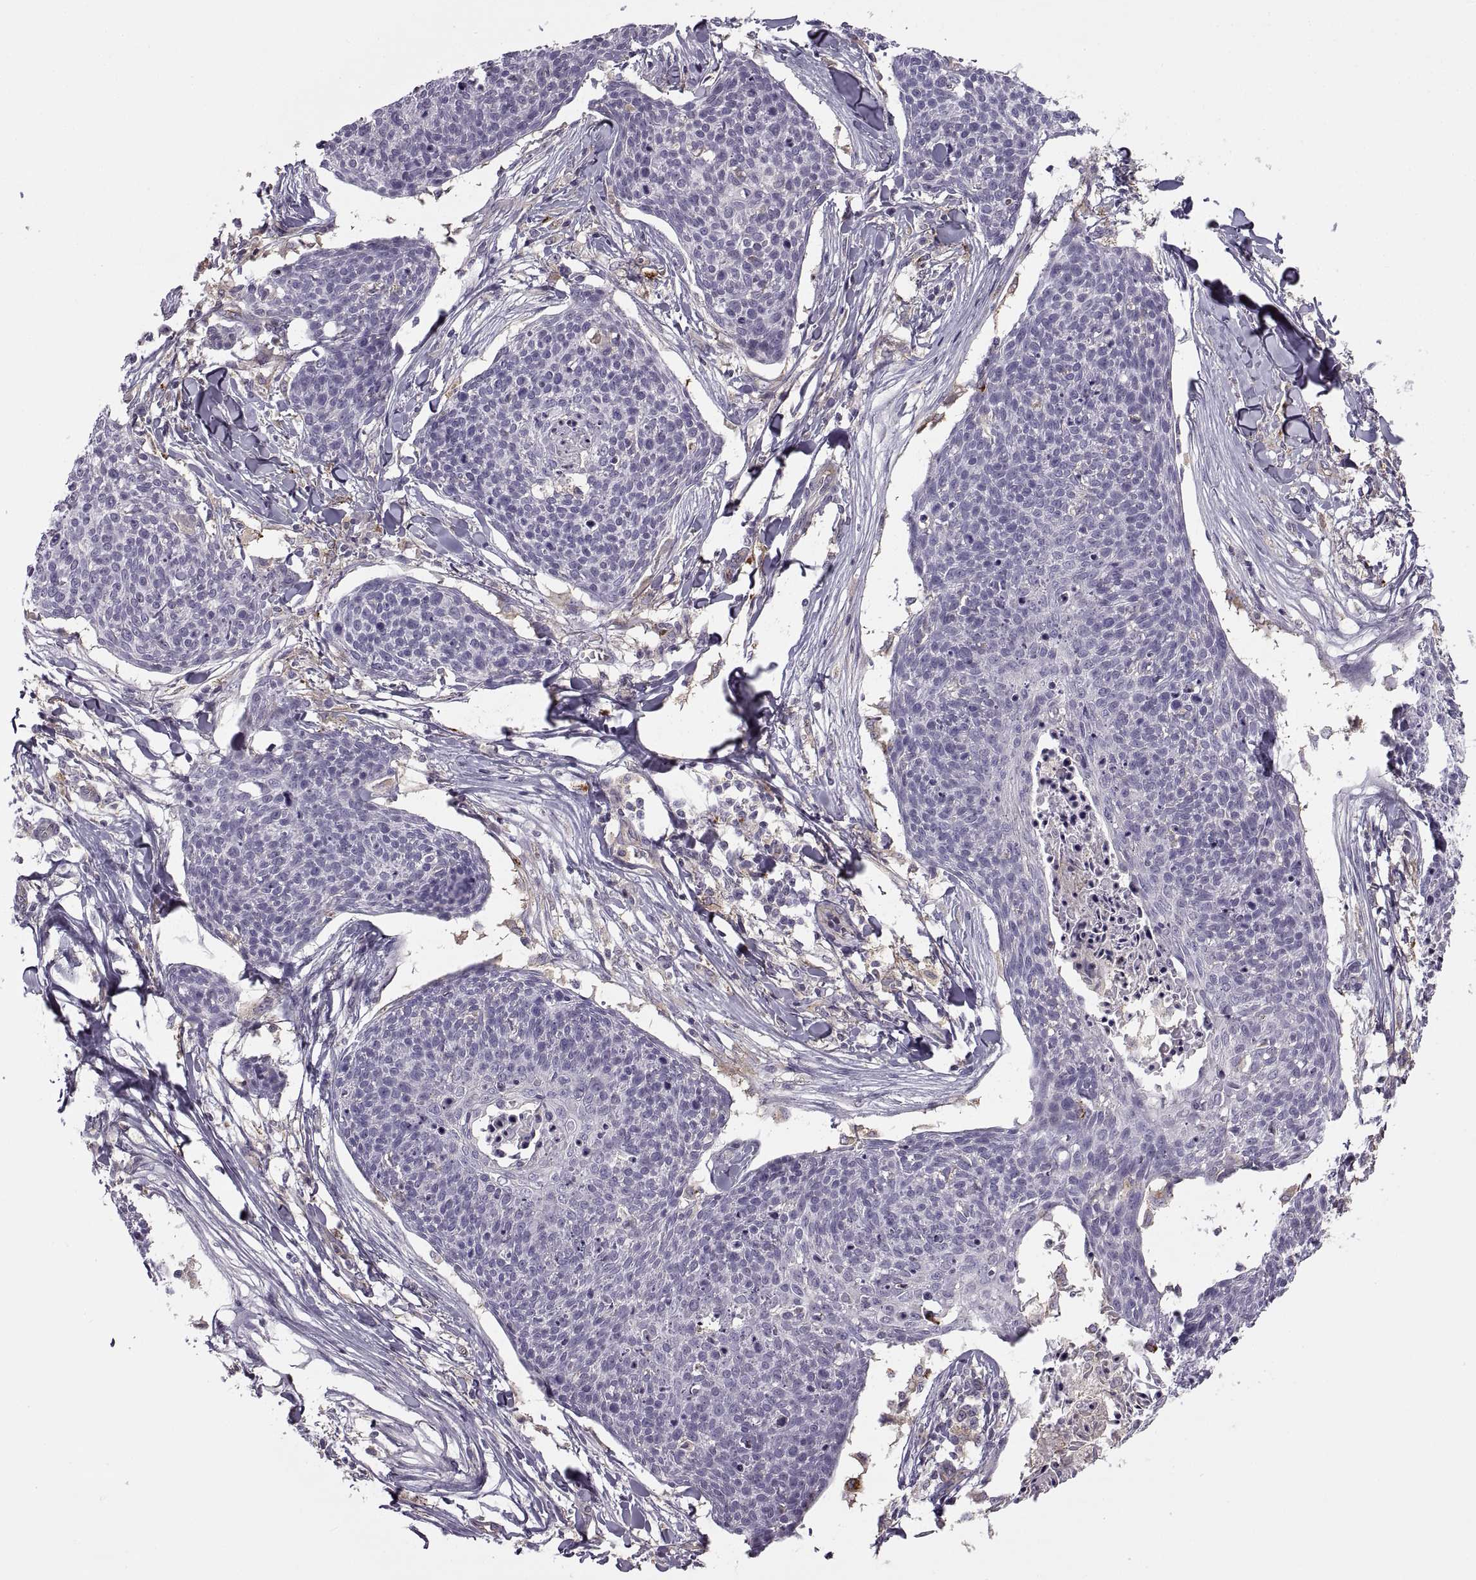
{"staining": {"intensity": "negative", "quantity": "none", "location": "none"}, "tissue": "skin cancer", "cell_type": "Tumor cells", "image_type": "cancer", "snomed": [{"axis": "morphology", "description": "Squamous cell carcinoma, NOS"}, {"axis": "topography", "description": "Skin"}, {"axis": "topography", "description": "Vulva"}], "caption": "Skin cancer was stained to show a protein in brown. There is no significant positivity in tumor cells.", "gene": "RALB", "patient": {"sex": "female", "age": 75}}